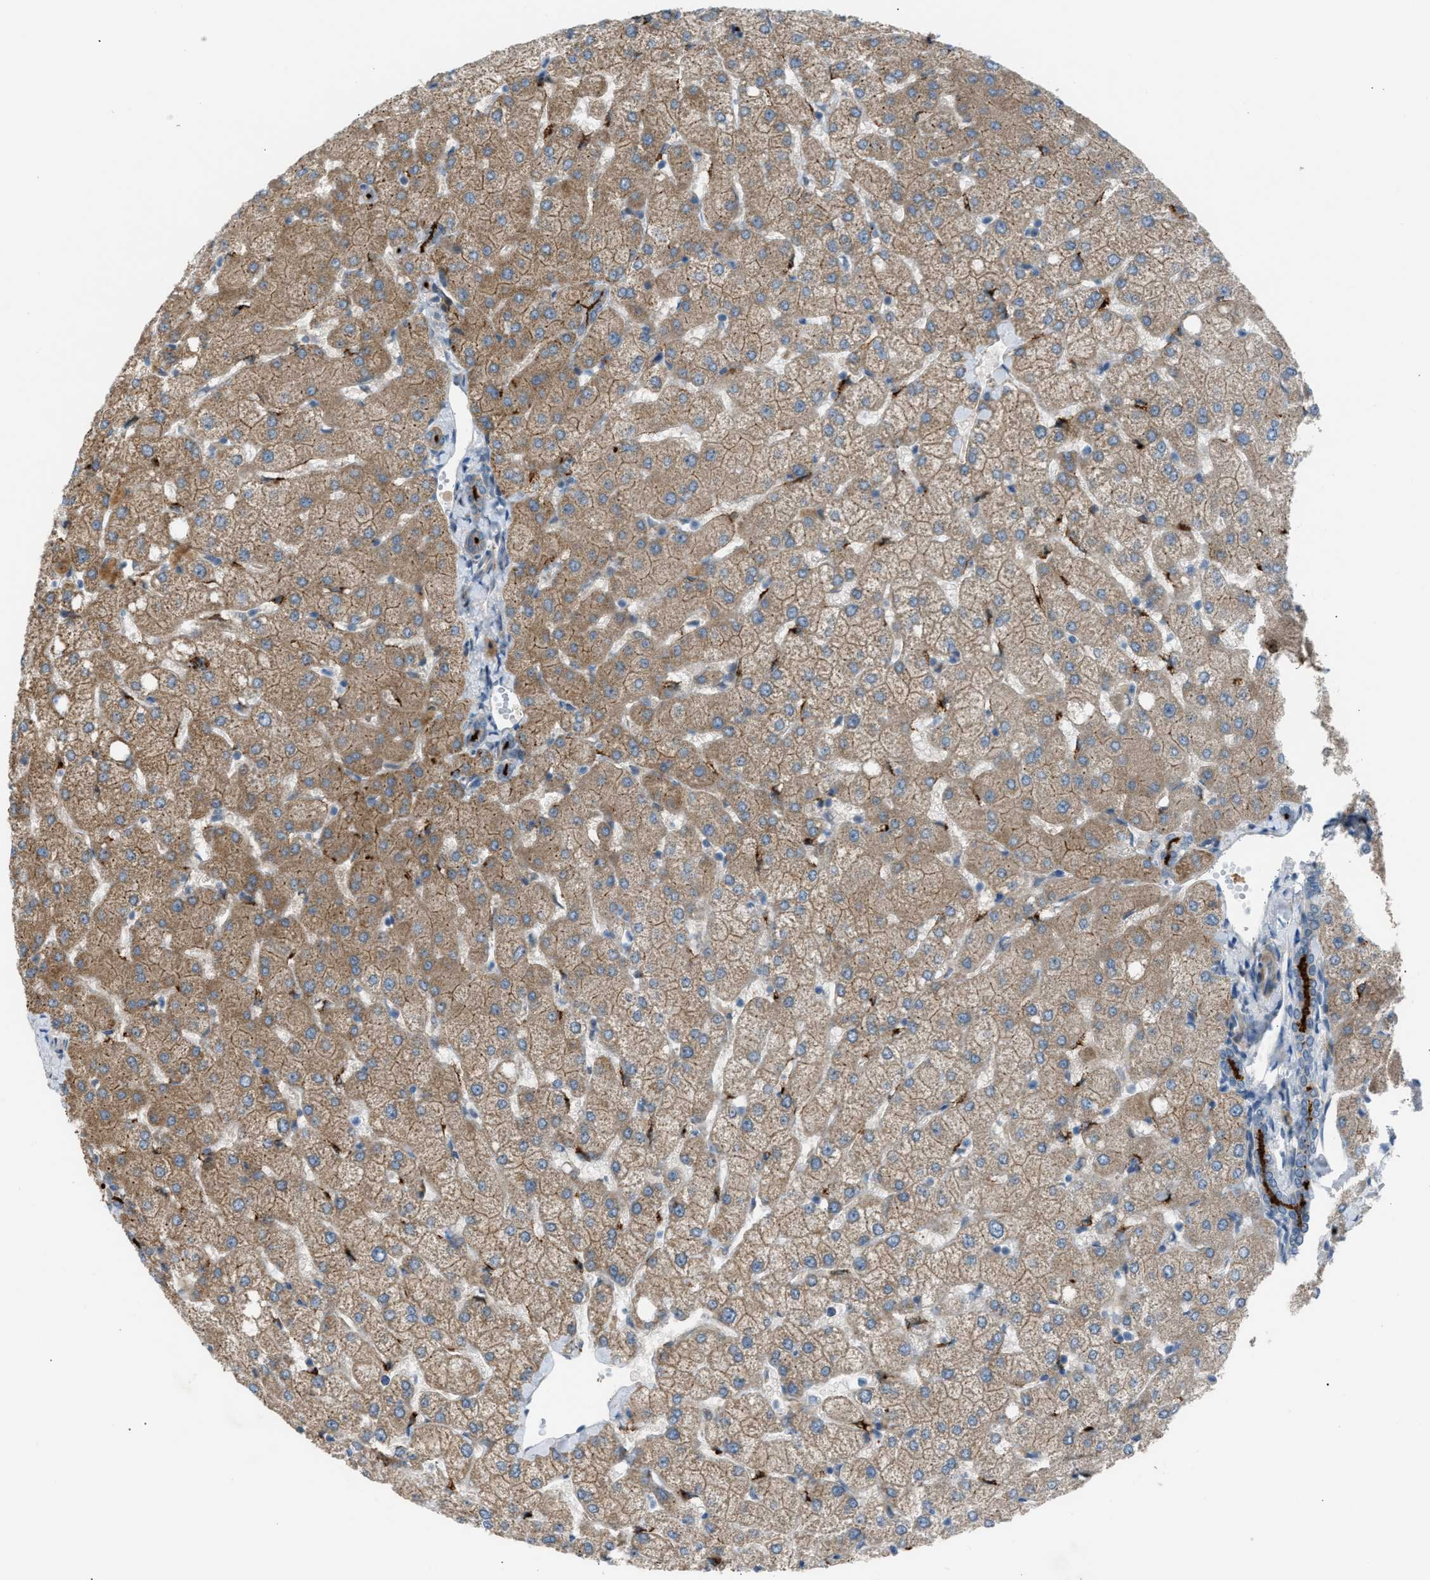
{"staining": {"intensity": "strong", "quantity": ">75%", "location": "cytoplasmic/membranous"}, "tissue": "liver", "cell_type": "Cholangiocytes", "image_type": "normal", "snomed": [{"axis": "morphology", "description": "Normal tissue, NOS"}, {"axis": "topography", "description": "Liver"}], "caption": "Protein staining exhibits strong cytoplasmic/membranous expression in about >75% of cholangiocytes in unremarkable liver. (DAB IHC, brown staining for protein, blue staining for nuclei).", "gene": "VPS41", "patient": {"sex": "female", "age": 54}}